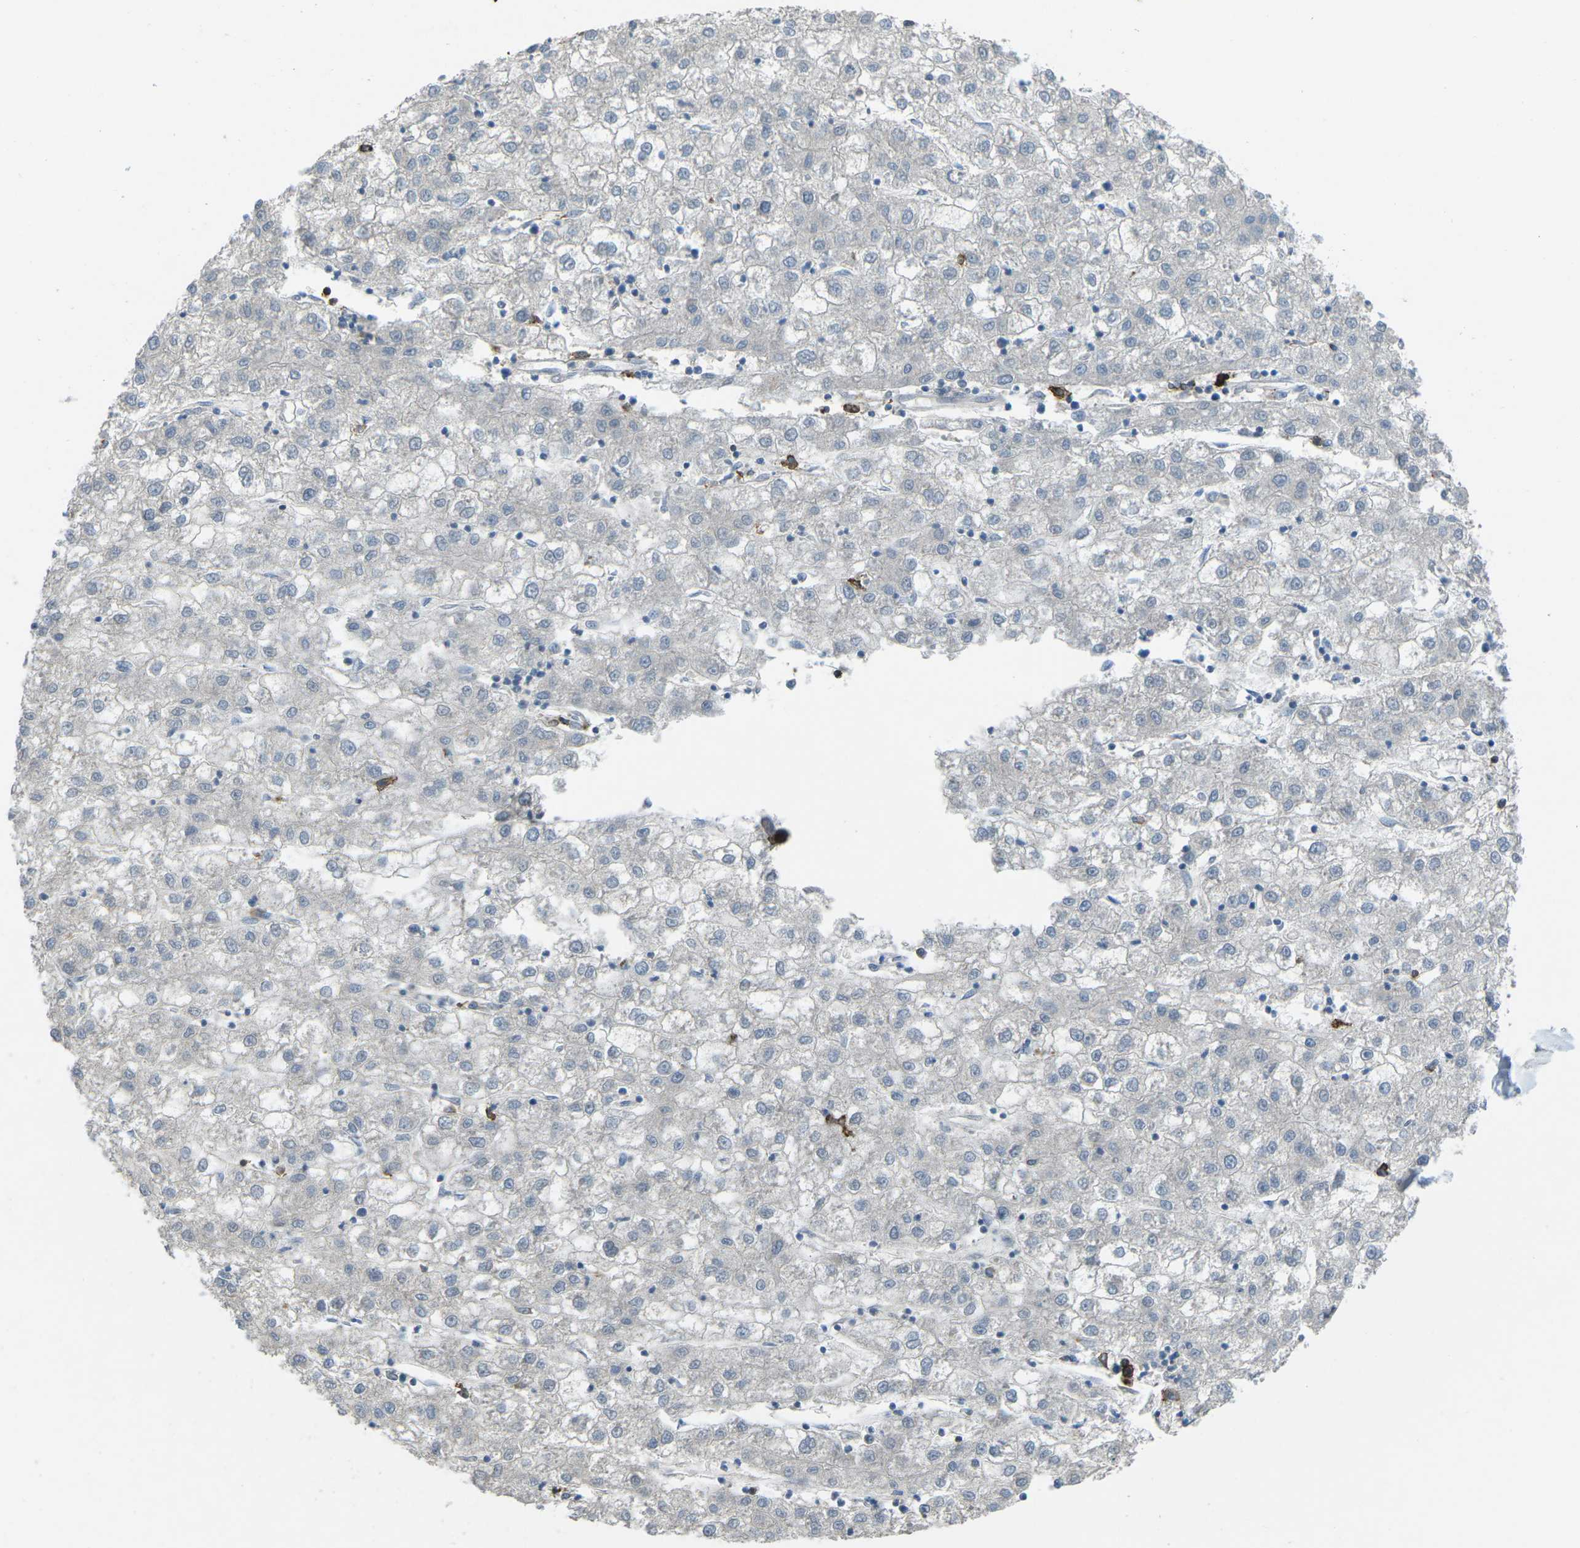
{"staining": {"intensity": "negative", "quantity": "none", "location": "none"}, "tissue": "liver cancer", "cell_type": "Tumor cells", "image_type": "cancer", "snomed": [{"axis": "morphology", "description": "Carcinoma, Hepatocellular, NOS"}, {"axis": "topography", "description": "Liver"}], "caption": "Tumor cells are negative for protein expression in human liver cancer.", "gene": "CD19", "patient": {"sex": "male", "age": 72}}